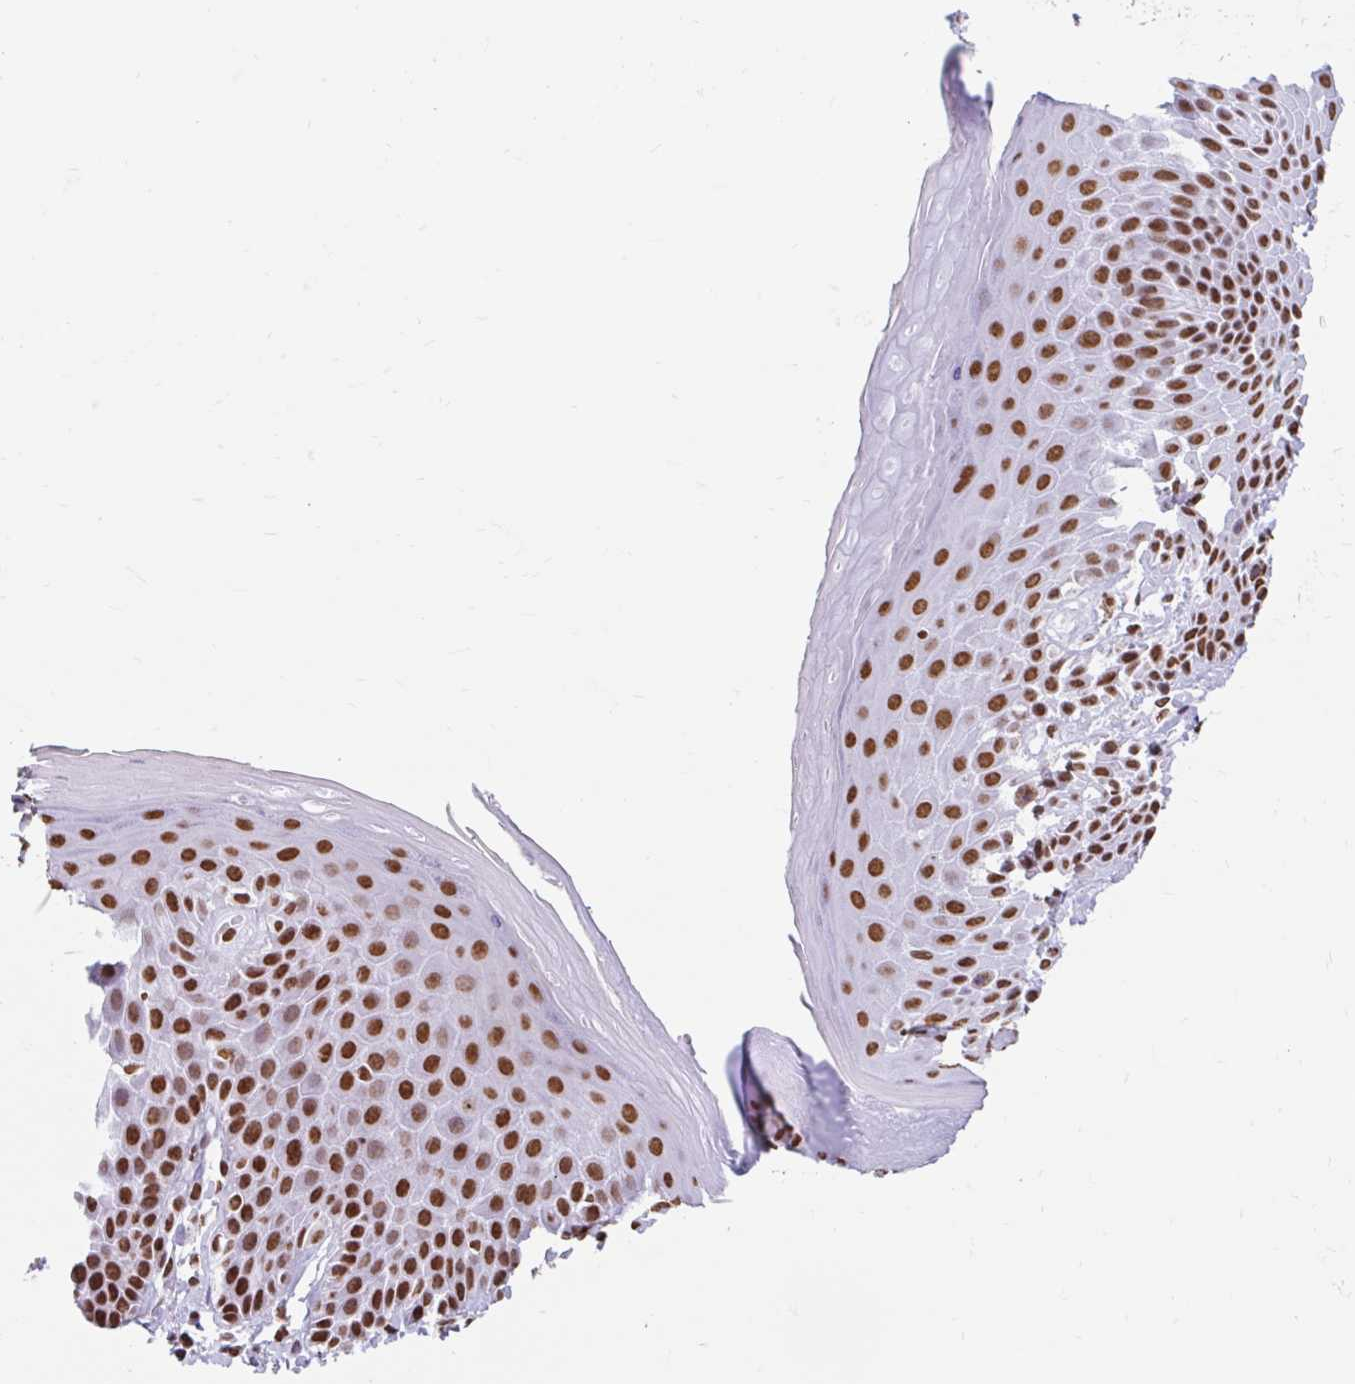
{"staining": {"intensity": "strong", "quantity": ">75%", "location": "nuclear"}, "tissue": "skin", "cell_type": "Epidermal cells", "image_type": "normal", "snomed": [{"axis": "morphology", "description": "Normal tissue, NOS"}, {"axis": "topography", "description": "Peripheral nerve tissue"}], "caption": "High-power microscopy captured an immunohistochemistry (IHC) micrograph of unremarkable skin, revealing strong nuclear expression in approximately >75% of epidermal cells.", "gene": "KHDRBS1", "patient": {"sex": "male", "age": 51}}